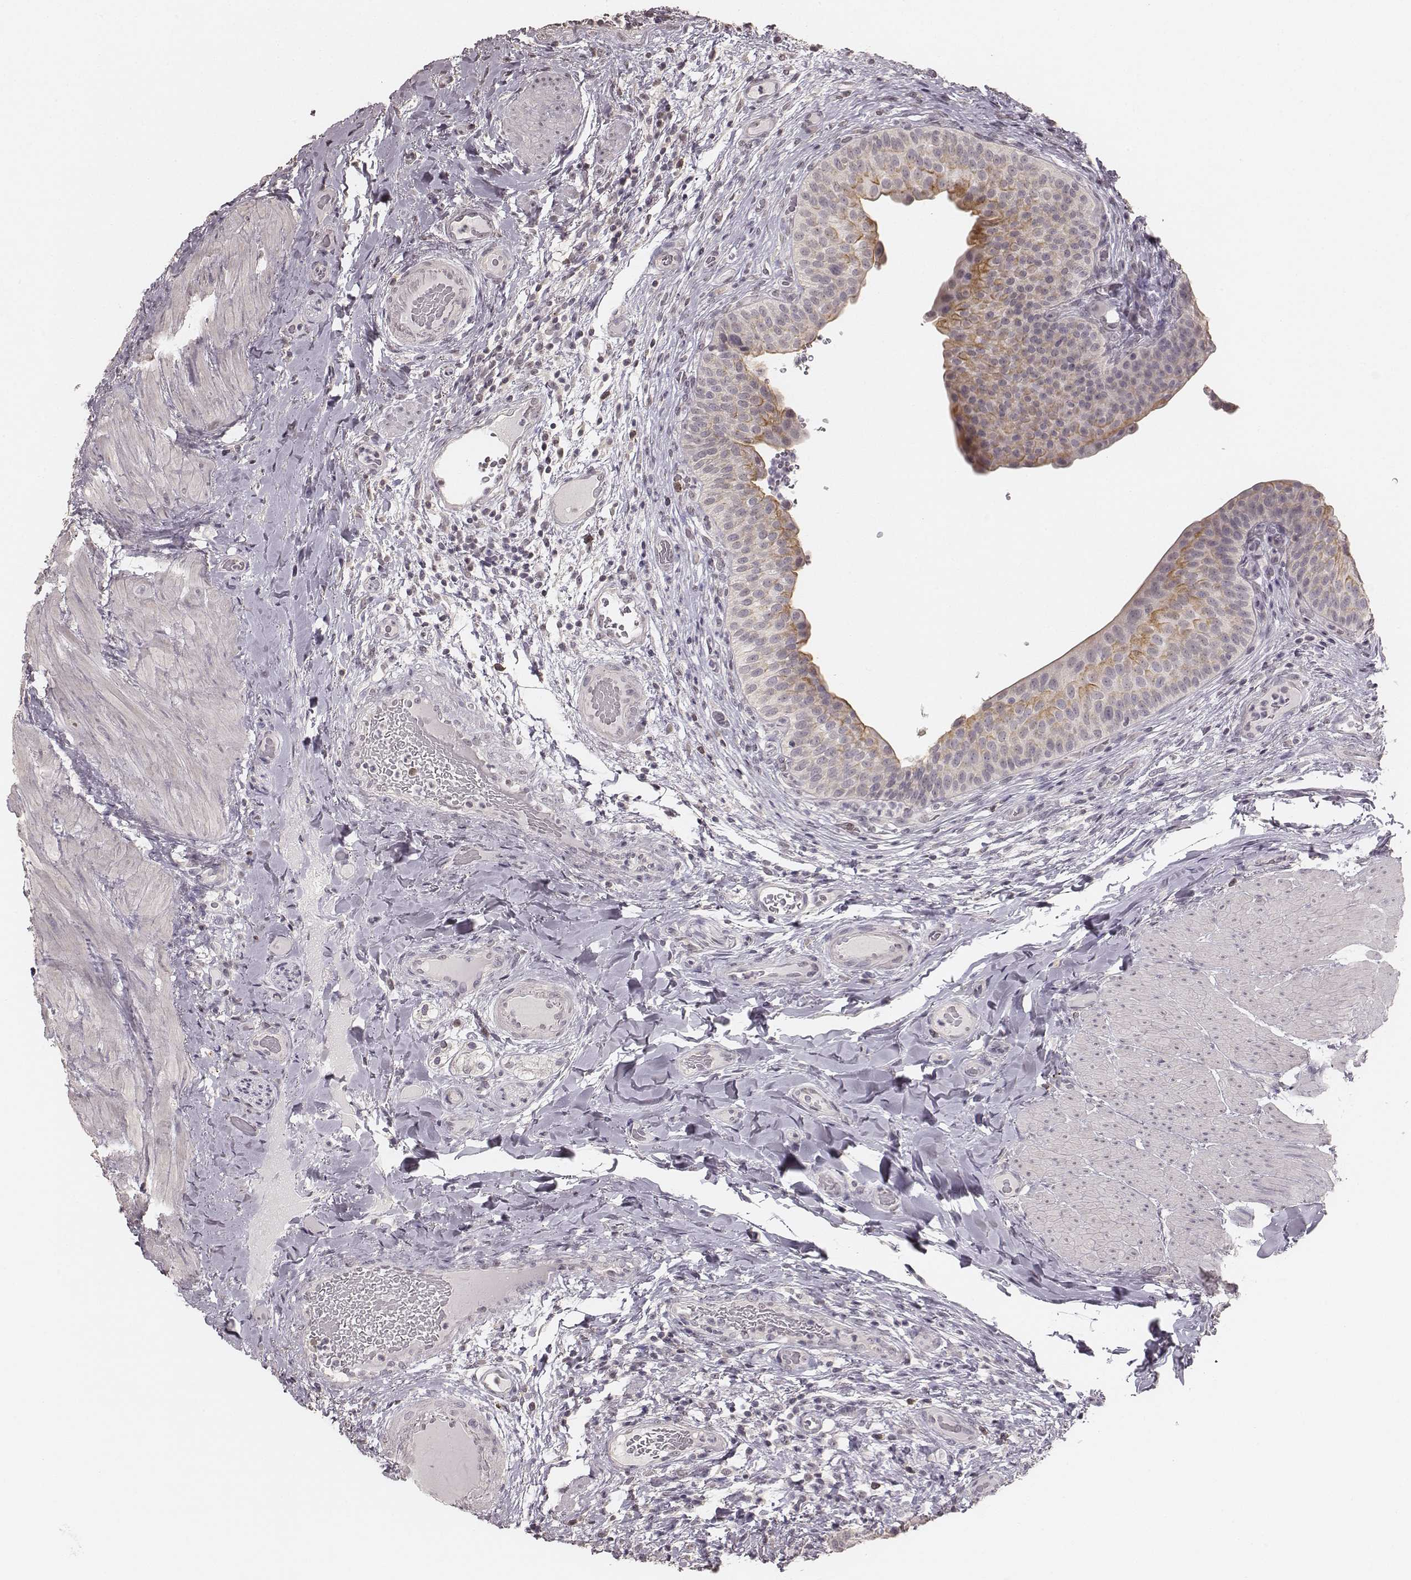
{"staining": {"intensity": "moderate", "quantity": "<25%", "location": "cytoplasmic/membranous"}, "tissue": "urinary bladder", "cell_type": "Urothelial cells", "image_type": "normal", "snomed": [{"axis": "morphology", "description": "Normal tissue, NOS"}, {"axis": "topography", "description": "Urinary bladder"}], "caption": "Immunohistochemistry image of benign human urinary bladder stained for a protein (brown), which displays low levels of moderate cytoplasmic/membranous positivity in about <25% of urothelial cells.", "gene": "LY6K", "patient": {"sex": "male", "age": 66}}